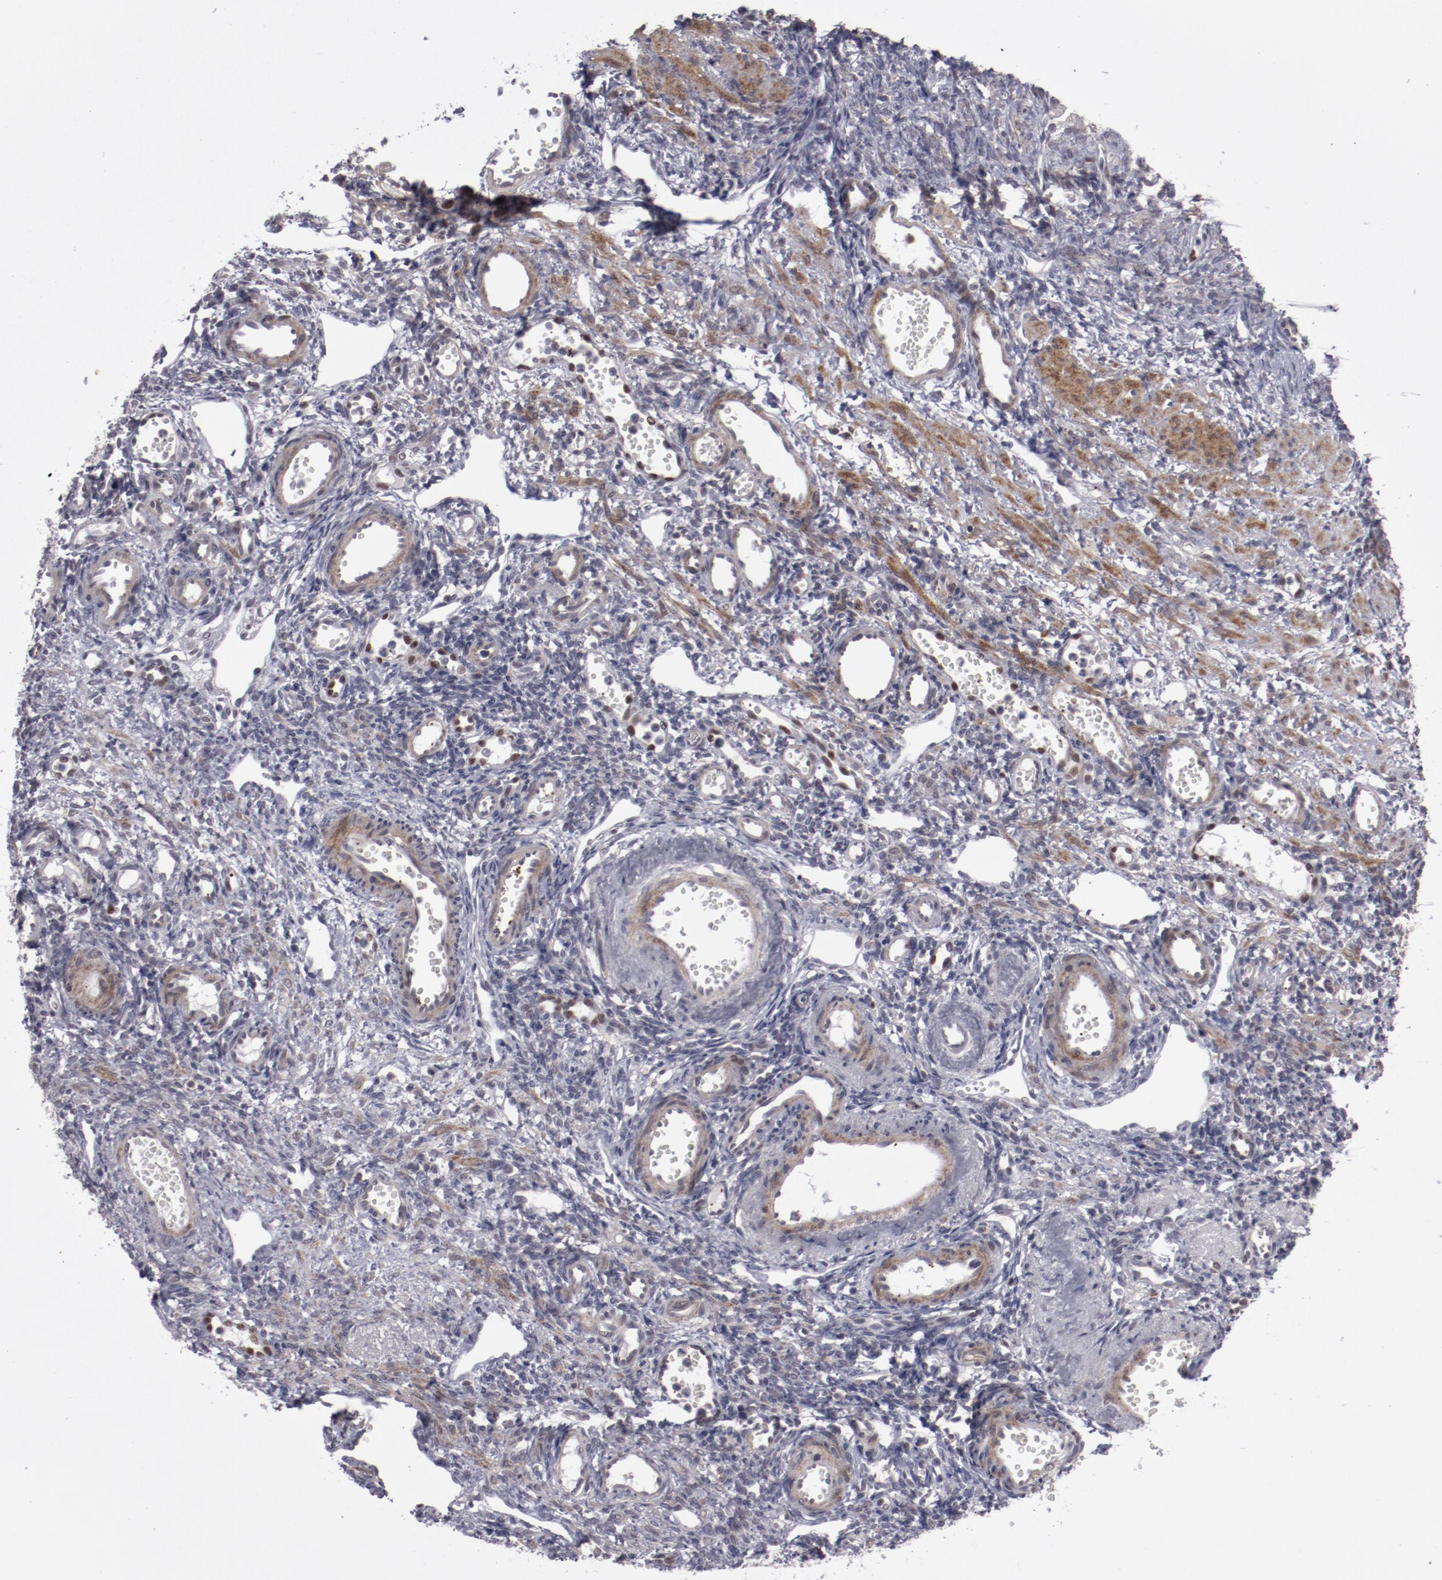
{"staining": {"intensity": "negative", "quantity": "none", "location": "none"}, "tissue": "ovary", "cell_type": "Follicle cells", "image_type": "normal", "snomed": [{"axis": "morphology", "description": "Normal tissue, NOS"}, {"axis": "topography", "description": "Ovary"}], "caption": "High power microscopy micrograph of an IHC image of benign ovary, revealing no significant positivity in follicle cells. The staining was performed using DAB (3,3'-diaminobenzidine) to visualize the protein expression in brown, while the nuclei were stained in blue with hematoxylin (Magnification: 20x).", "gene": "LEF1", "patient": {"sex": "female", "age": 33}}